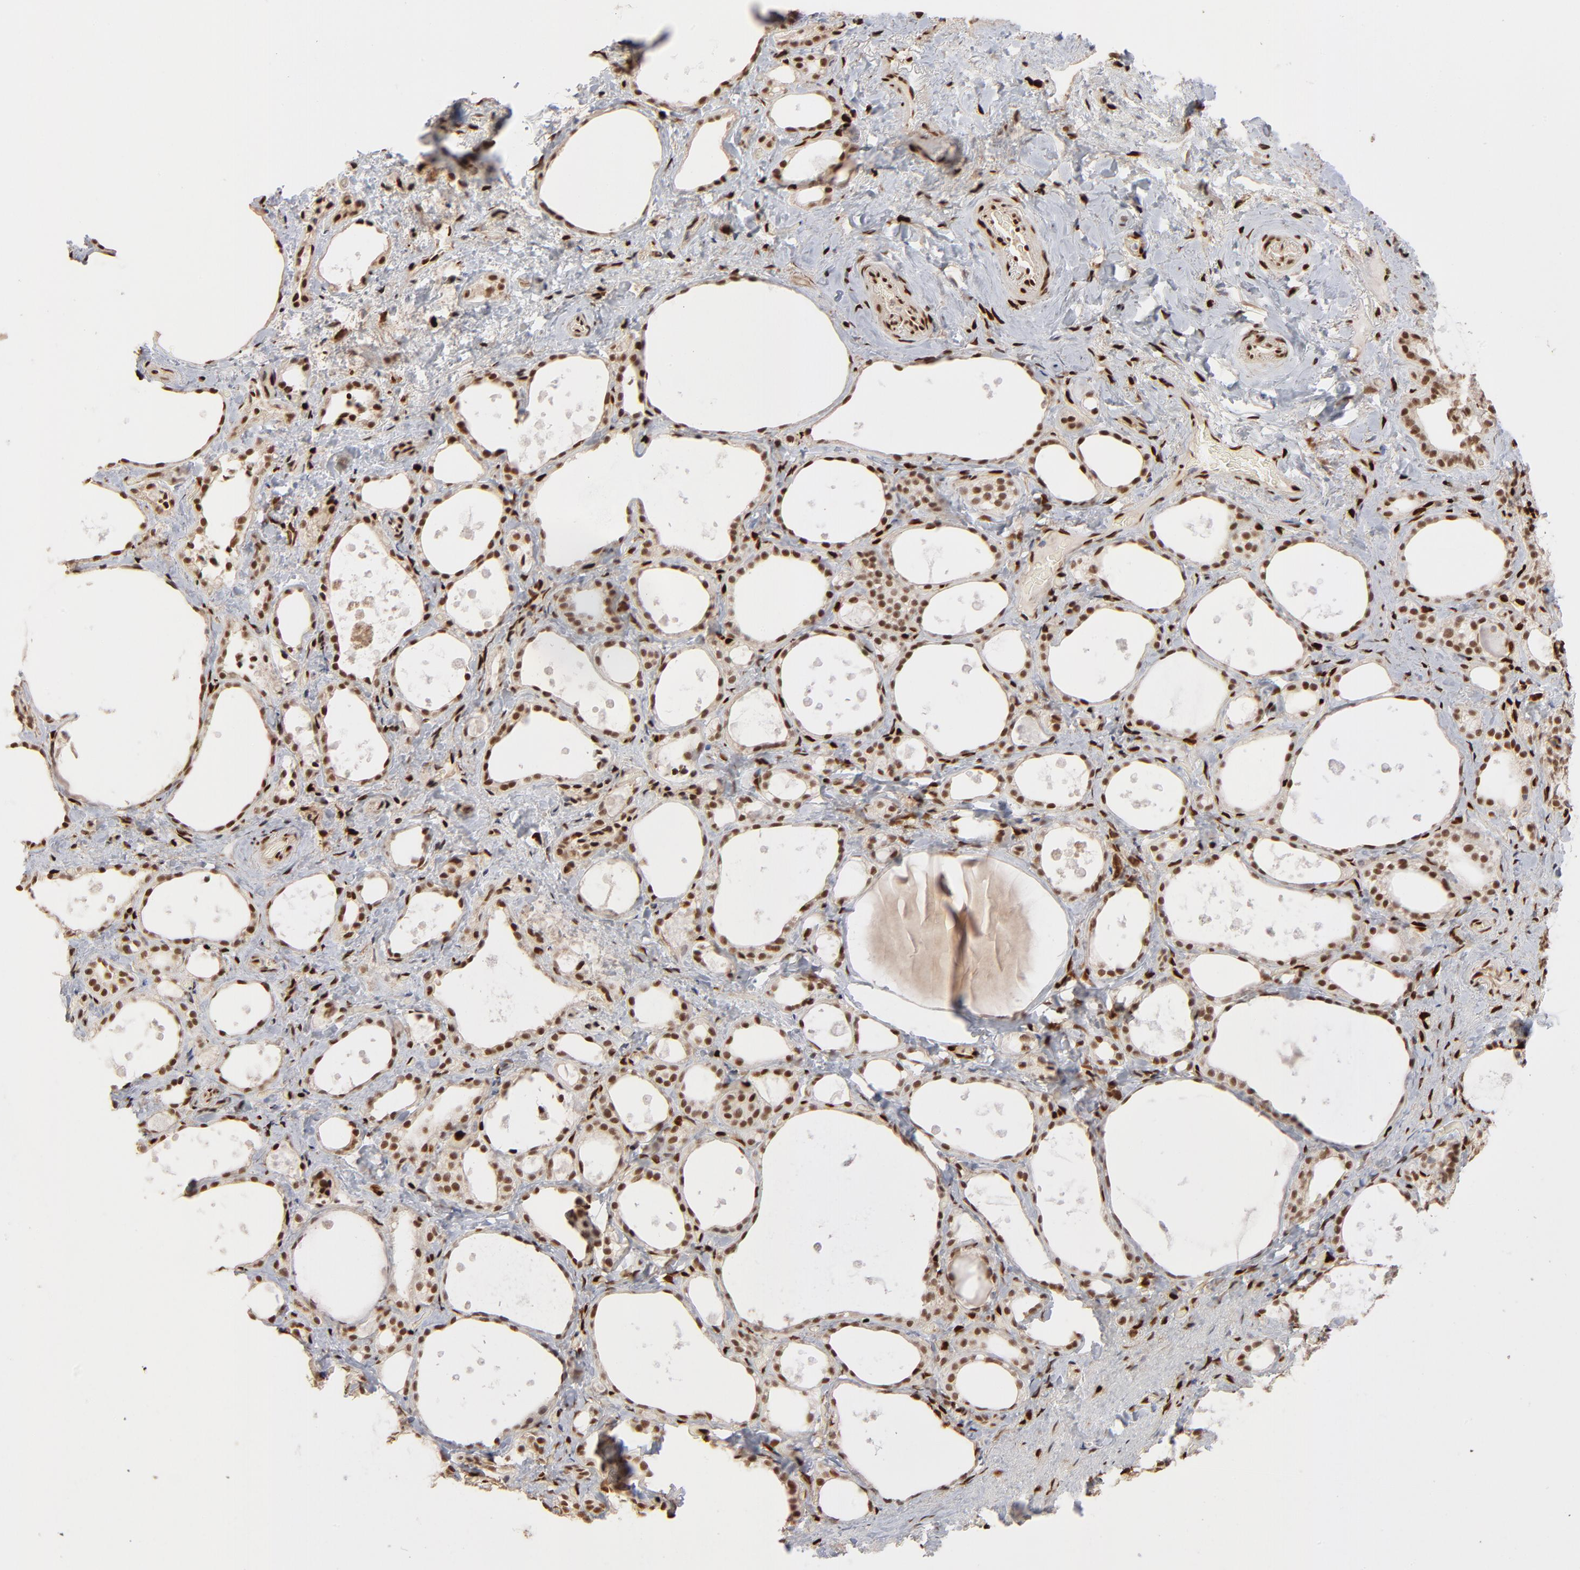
{"staining": {"intensity": "moderate", "quantity": ">75%", "location": "nuclear"}, "tissue": "thyroid gland", "cell_type": "Glandular cells", "image_type": "normal", "snomed": [{"axis": "morphology", "description": "Normal tissue, NOS"}, {"axis": "topography", "description": "Thyroid gland"}], "caption": "This is a micrograph of IHC staining of normal thyroid gland, which shows moderate positivity in the nuclear of glandular cells.", "gene": "NFIB", "patient": {"sex": "female", "age": 75}}